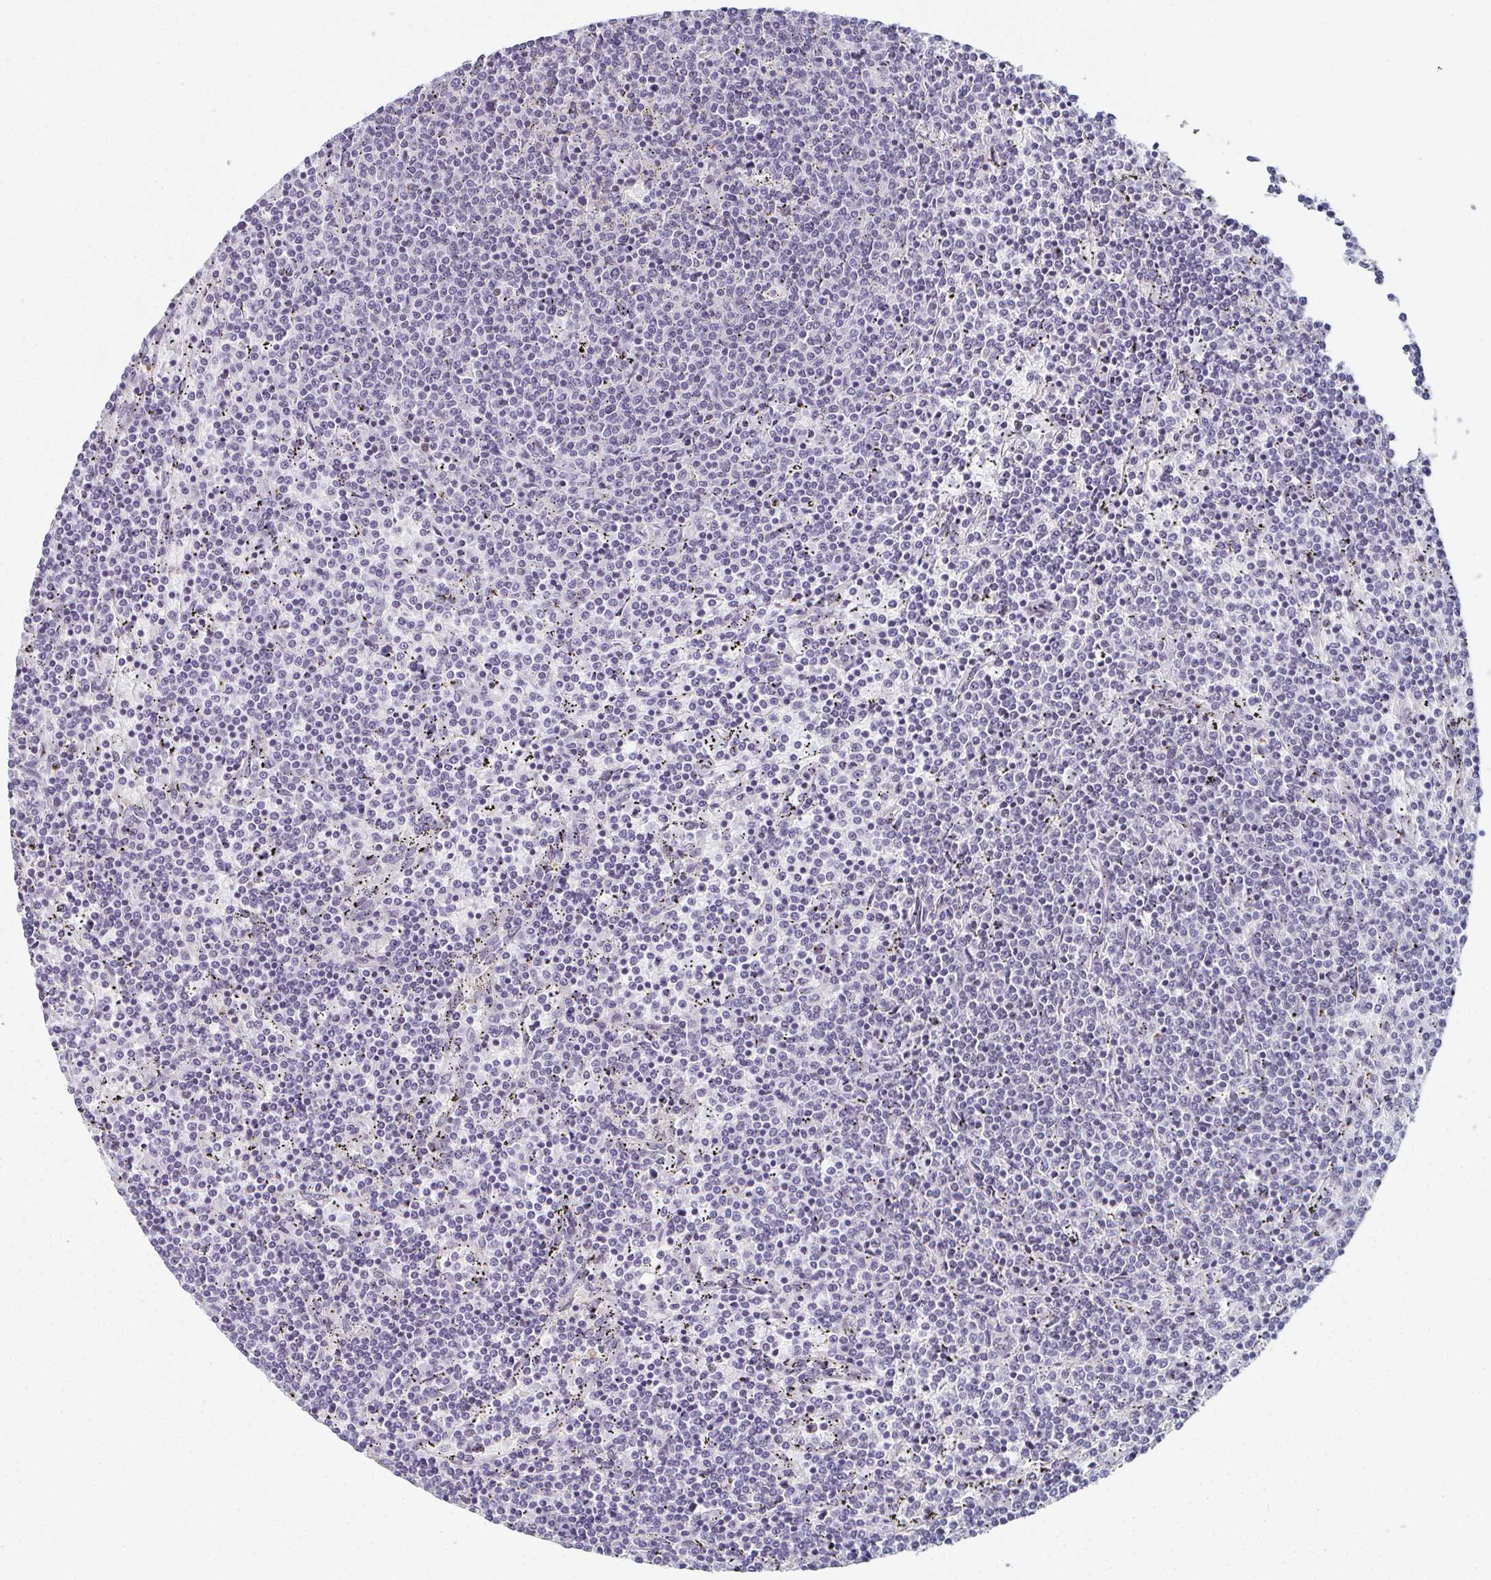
{"staining": {"intensity": "negative", "quantity": "none", "location": "none"}, "tissue": "lymphoma", "cell_type": "Tumor cells", "image_type": "cancer", "snomed": [{"axis": "morphology", "description": "Malignant lymphoma, non-Hodgkin's type, Low grade"}, {"axis": "topography", "description": "Spleen"}], "caption": "The IHC histopathology image has no significant staining in tumor cells of lymphoma tissue.", "gene": "PYCR3", "patient": {"sex": "female", "age": 50}}